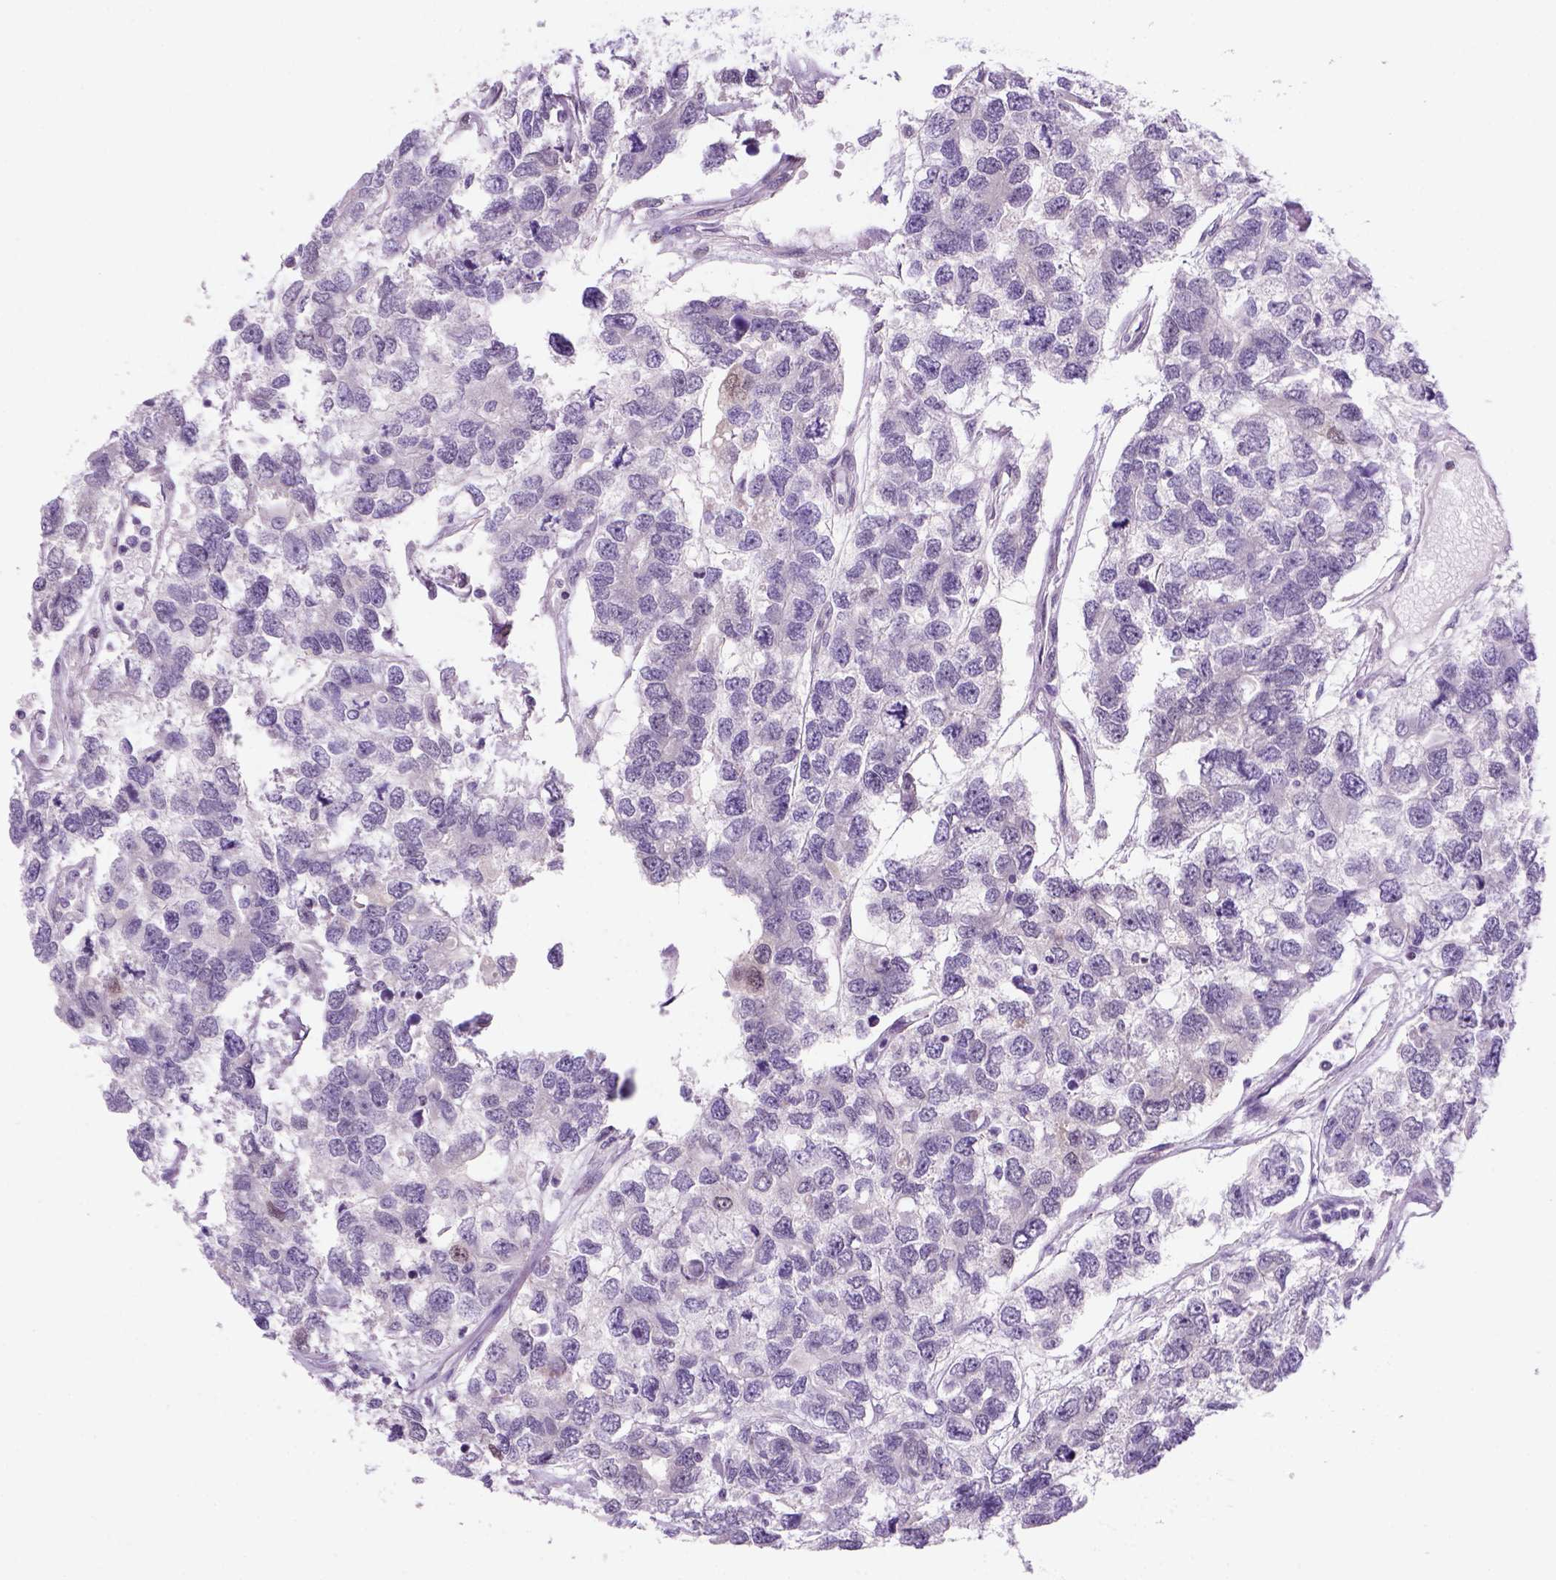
{"staining": {"intensity": "negative", "quantity": "none", "location": "none"}, "tissue": "testis cancer", "cell_type": "Tumor cells", "image_type": "cancer", "snomed": [{"axis": "morphology", "description": "Seminoma, NOS"}, {"axis": "topography", "description": "Testis"}], "caption": "This is an IHC micrograph of human seminoma (testis). There is no positivity in tumor cells.", "gene": "MGMT", "patient": {"sex": "male", "age": 52}}